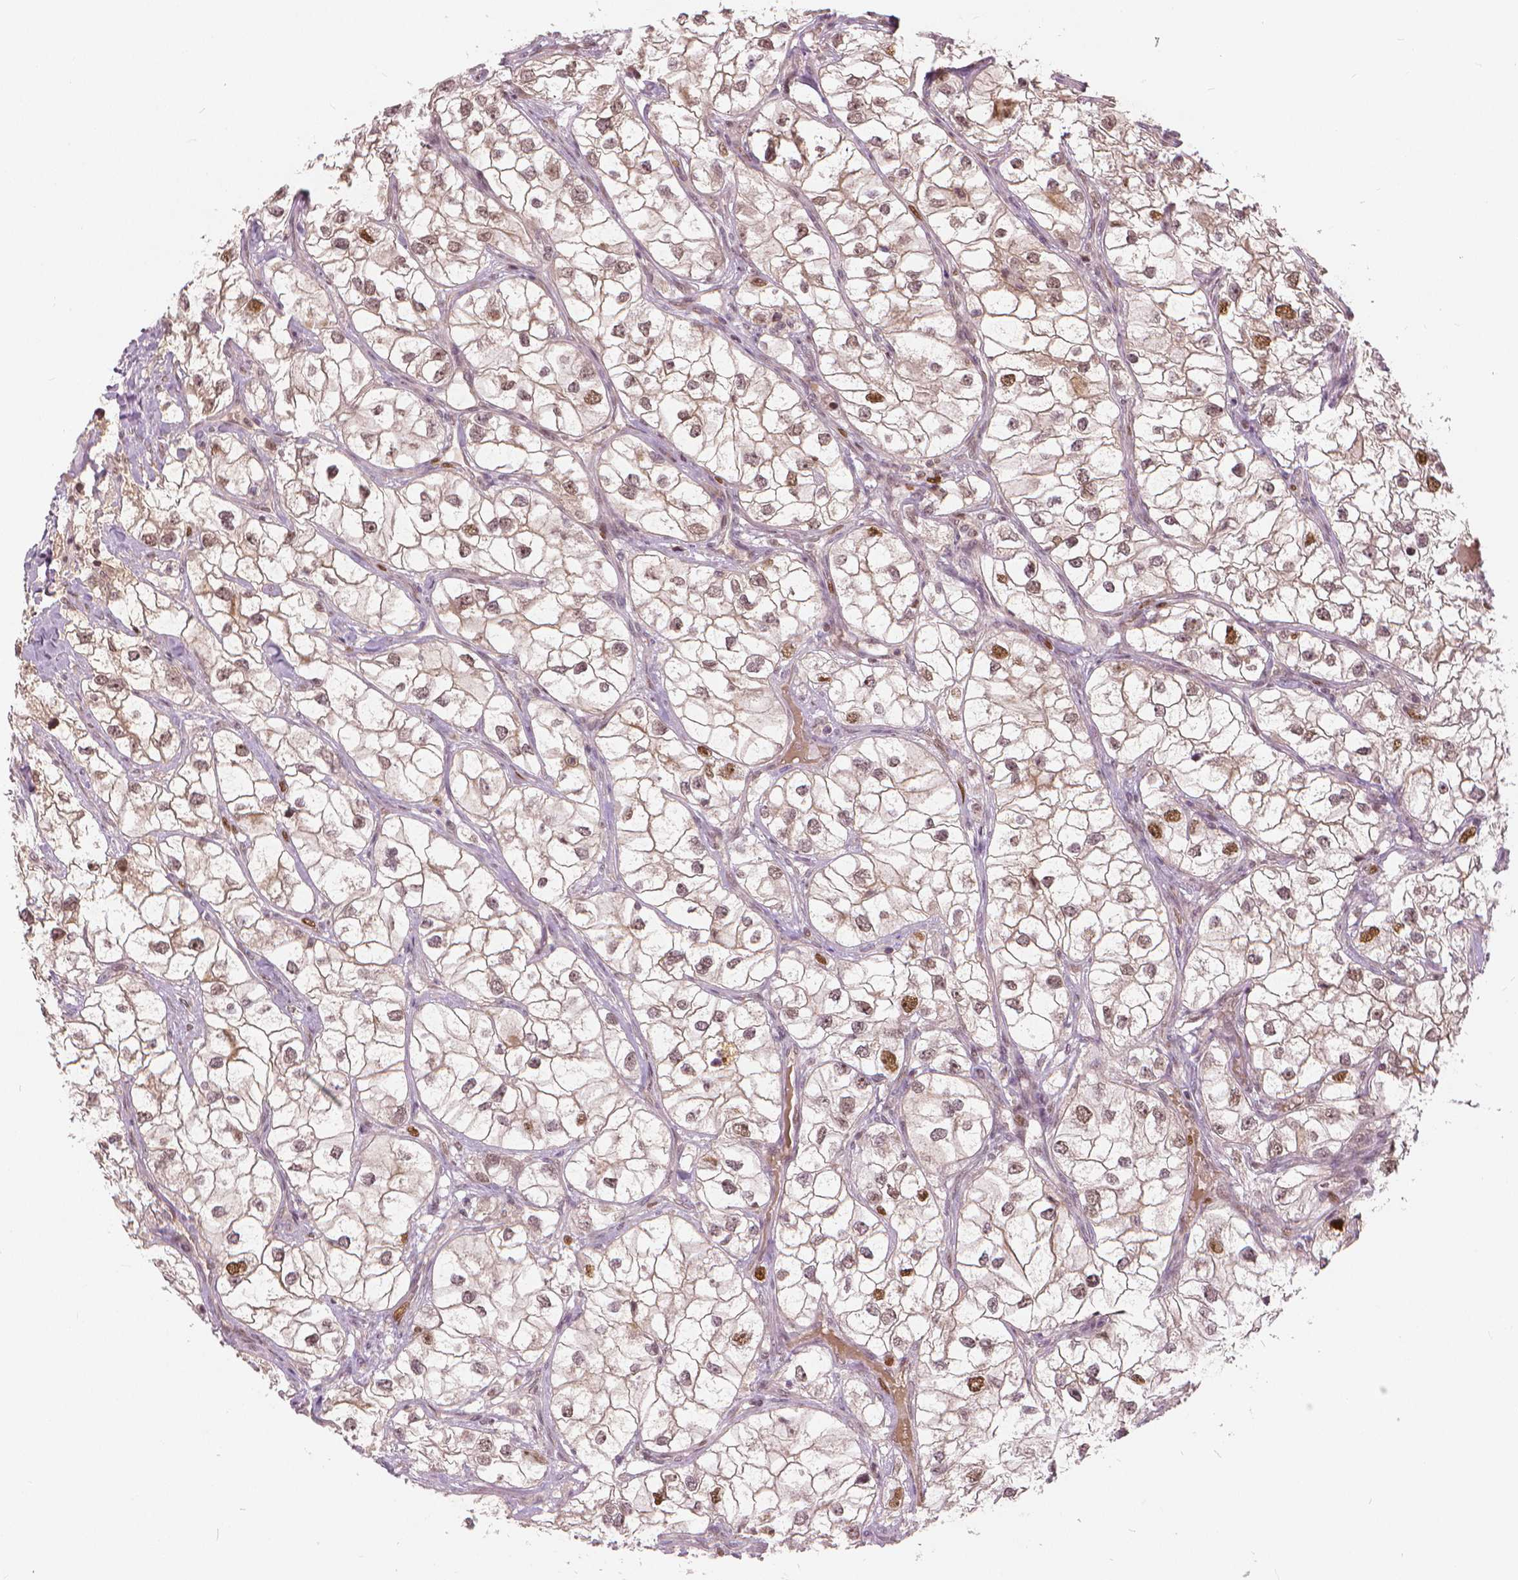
{"staining": {"intensity": "moderate", "quantity": "25%-75%", "location": "nuclear"}, "tissue": "renal cancer", "cell_type": "Tumor cells", "image_type": "cancer", "snomed": [{"axis": "morphology", "description": "Adenocarcinoma, NOS"}, {"axis": "topography", "description": "Kidney"}], "caption": "Protein staining shows moderate nuclear expression in approximately 25%-75% of tumor cells in renal cancer (adenocarcinoma).", "gene": "NSD2", "patient": {"sex": "male", "age": 59}}